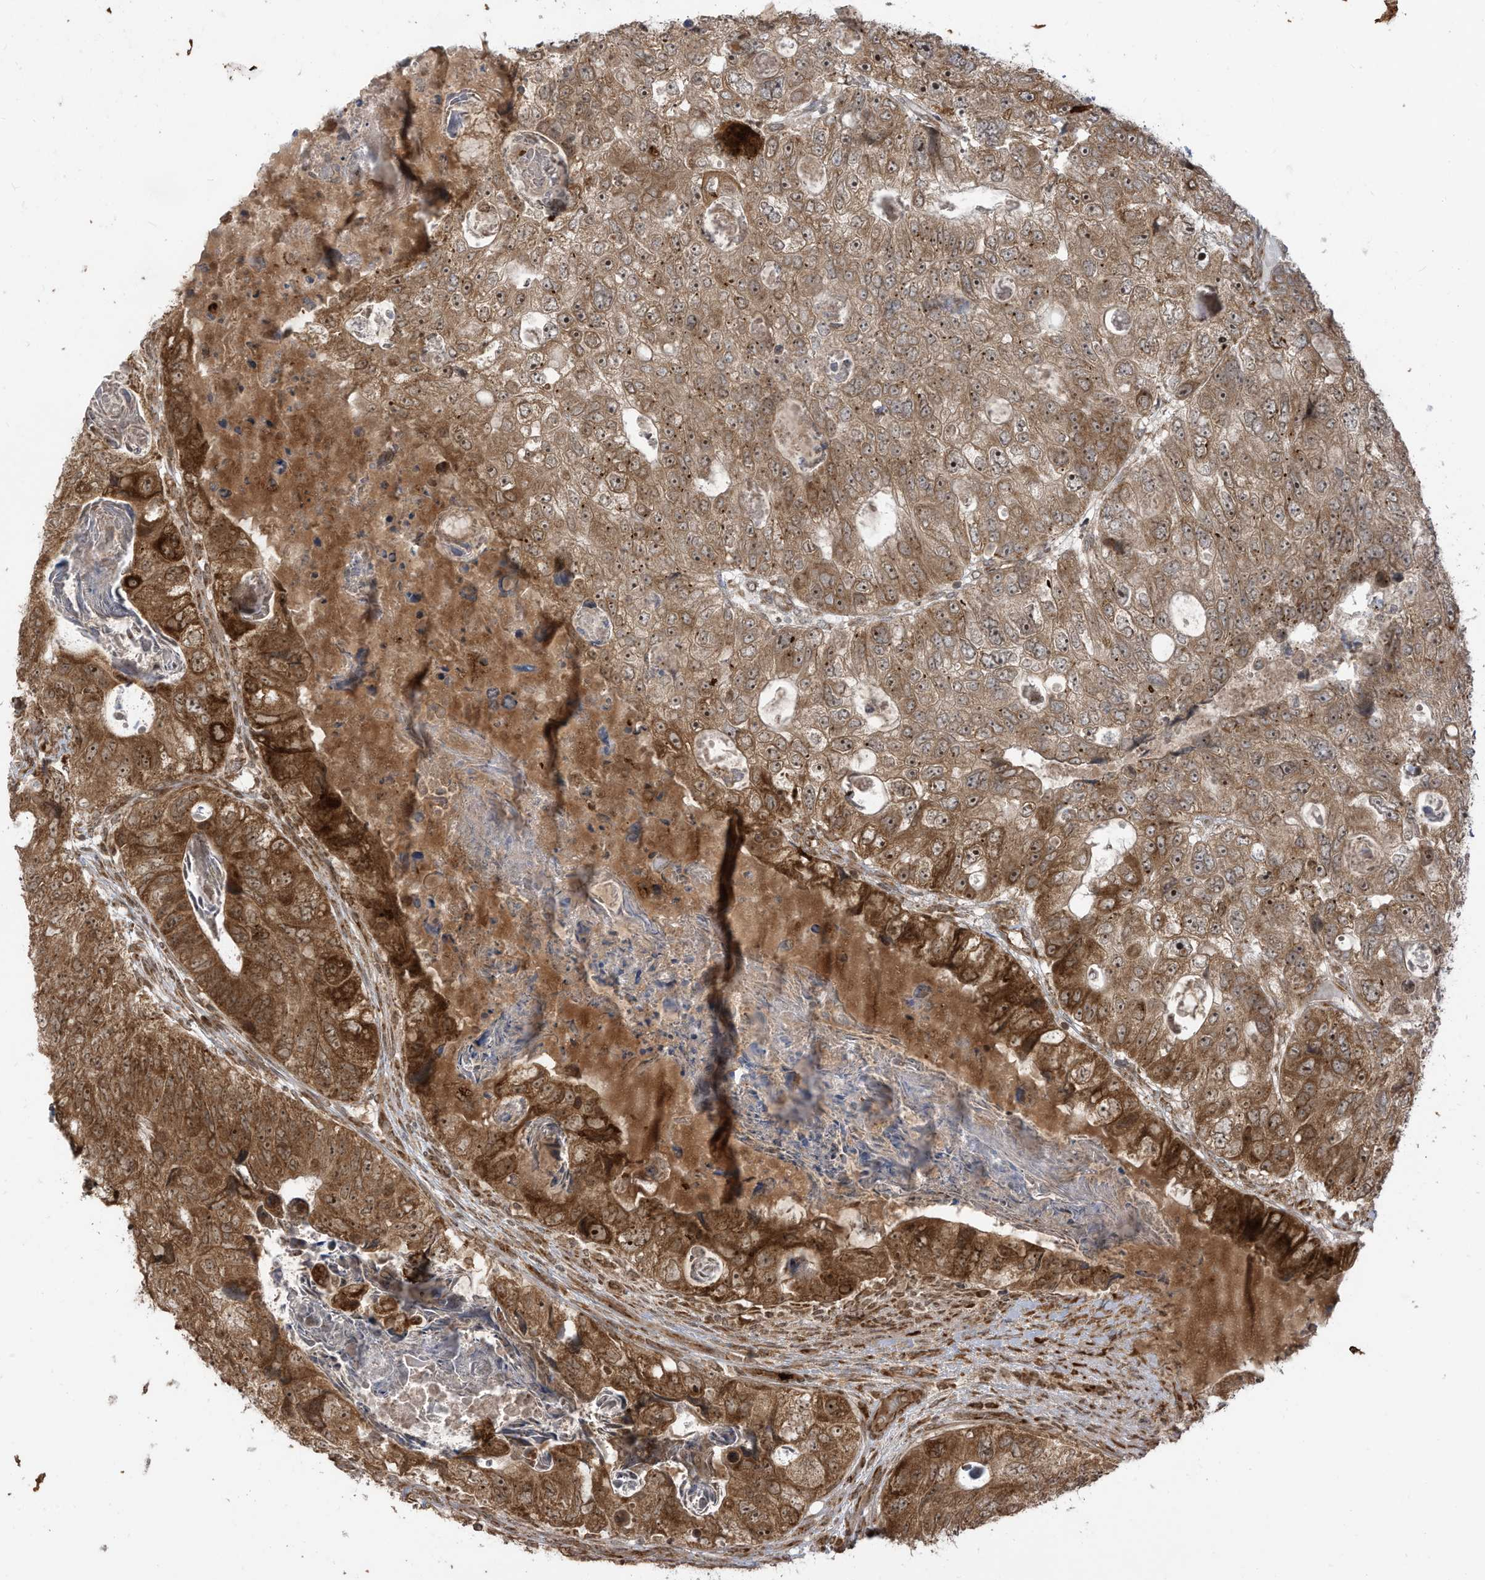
{"staining": {"intensity": "moderate", "quantity": ">75%", "location": "cytoplasmic/membranous,nuclear"}, "tissue": "colorectal cancer", "cell_type": "Tumor cells", "image_type": "cancer", "snomed": [{"axis": "morphology", "description": "Adenocarcinoma, NOS"}, {"axis": "topography", "description": "Rectum"}], "caption": "A medium amount of moderate cytoplasmic/membranous and nuclear expression is identified in about >75% of tumor cells in adenocarcinoma (colorectal) tissue.", "gene": "TRIM67", "patient": {"sex": "male", "age": 59}}